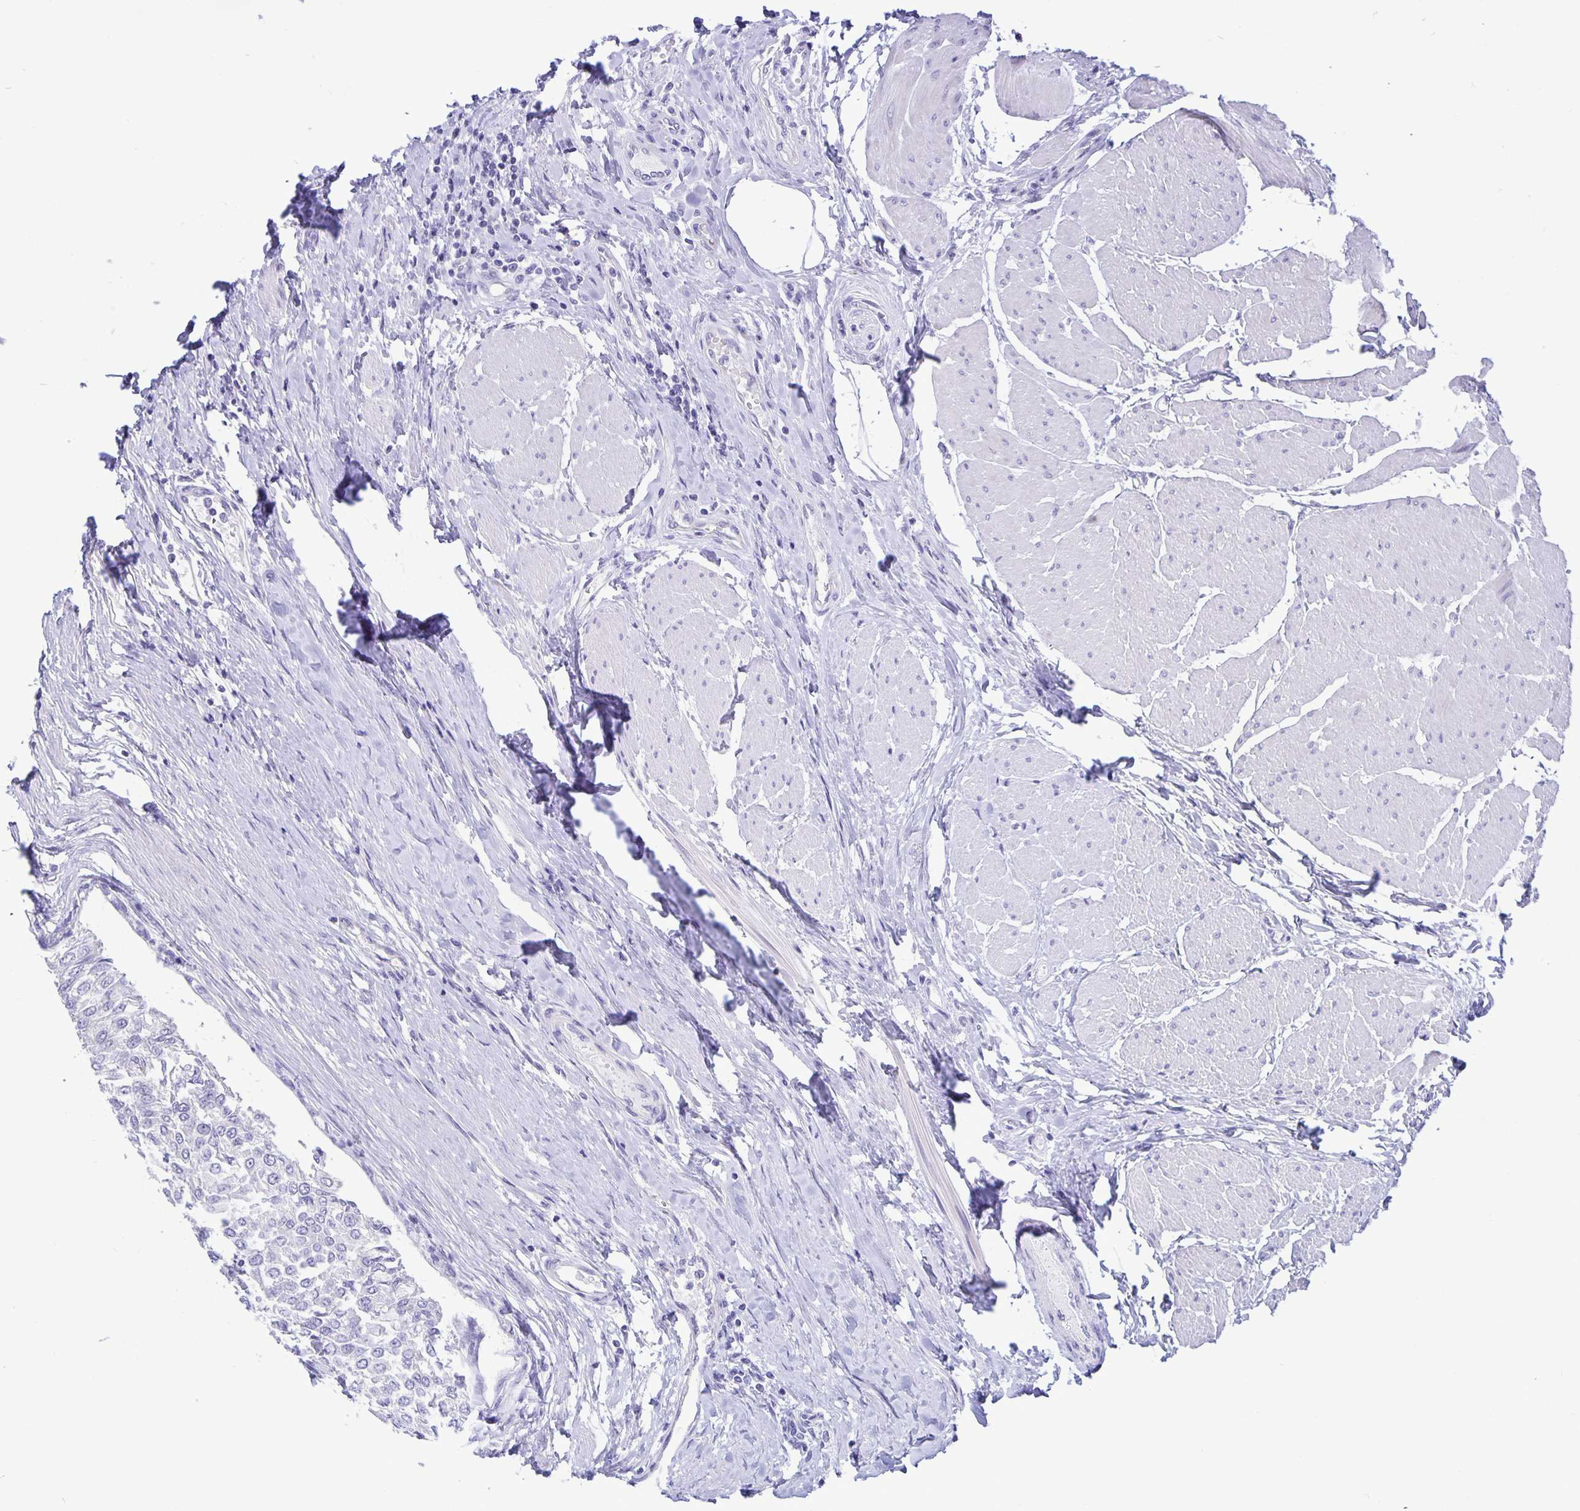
{"staining": {"intensity": "negative", "quantity": "none", "location": "none"}, "tissue": "urothelial cancer", "cell_type": "Tumor cells", "image_type": "cancer", "snomed": [{"axis": "morphology", "description": "Urothelial carcinoma, NOS"}, {"axis": "topography", "description": "Urinary bladder"}], "caption": "Tumor cells show no significant staining in transitional cell carcinoma.", "gene": "ERMN", "patient": {"sex": "male", "age": 67}}